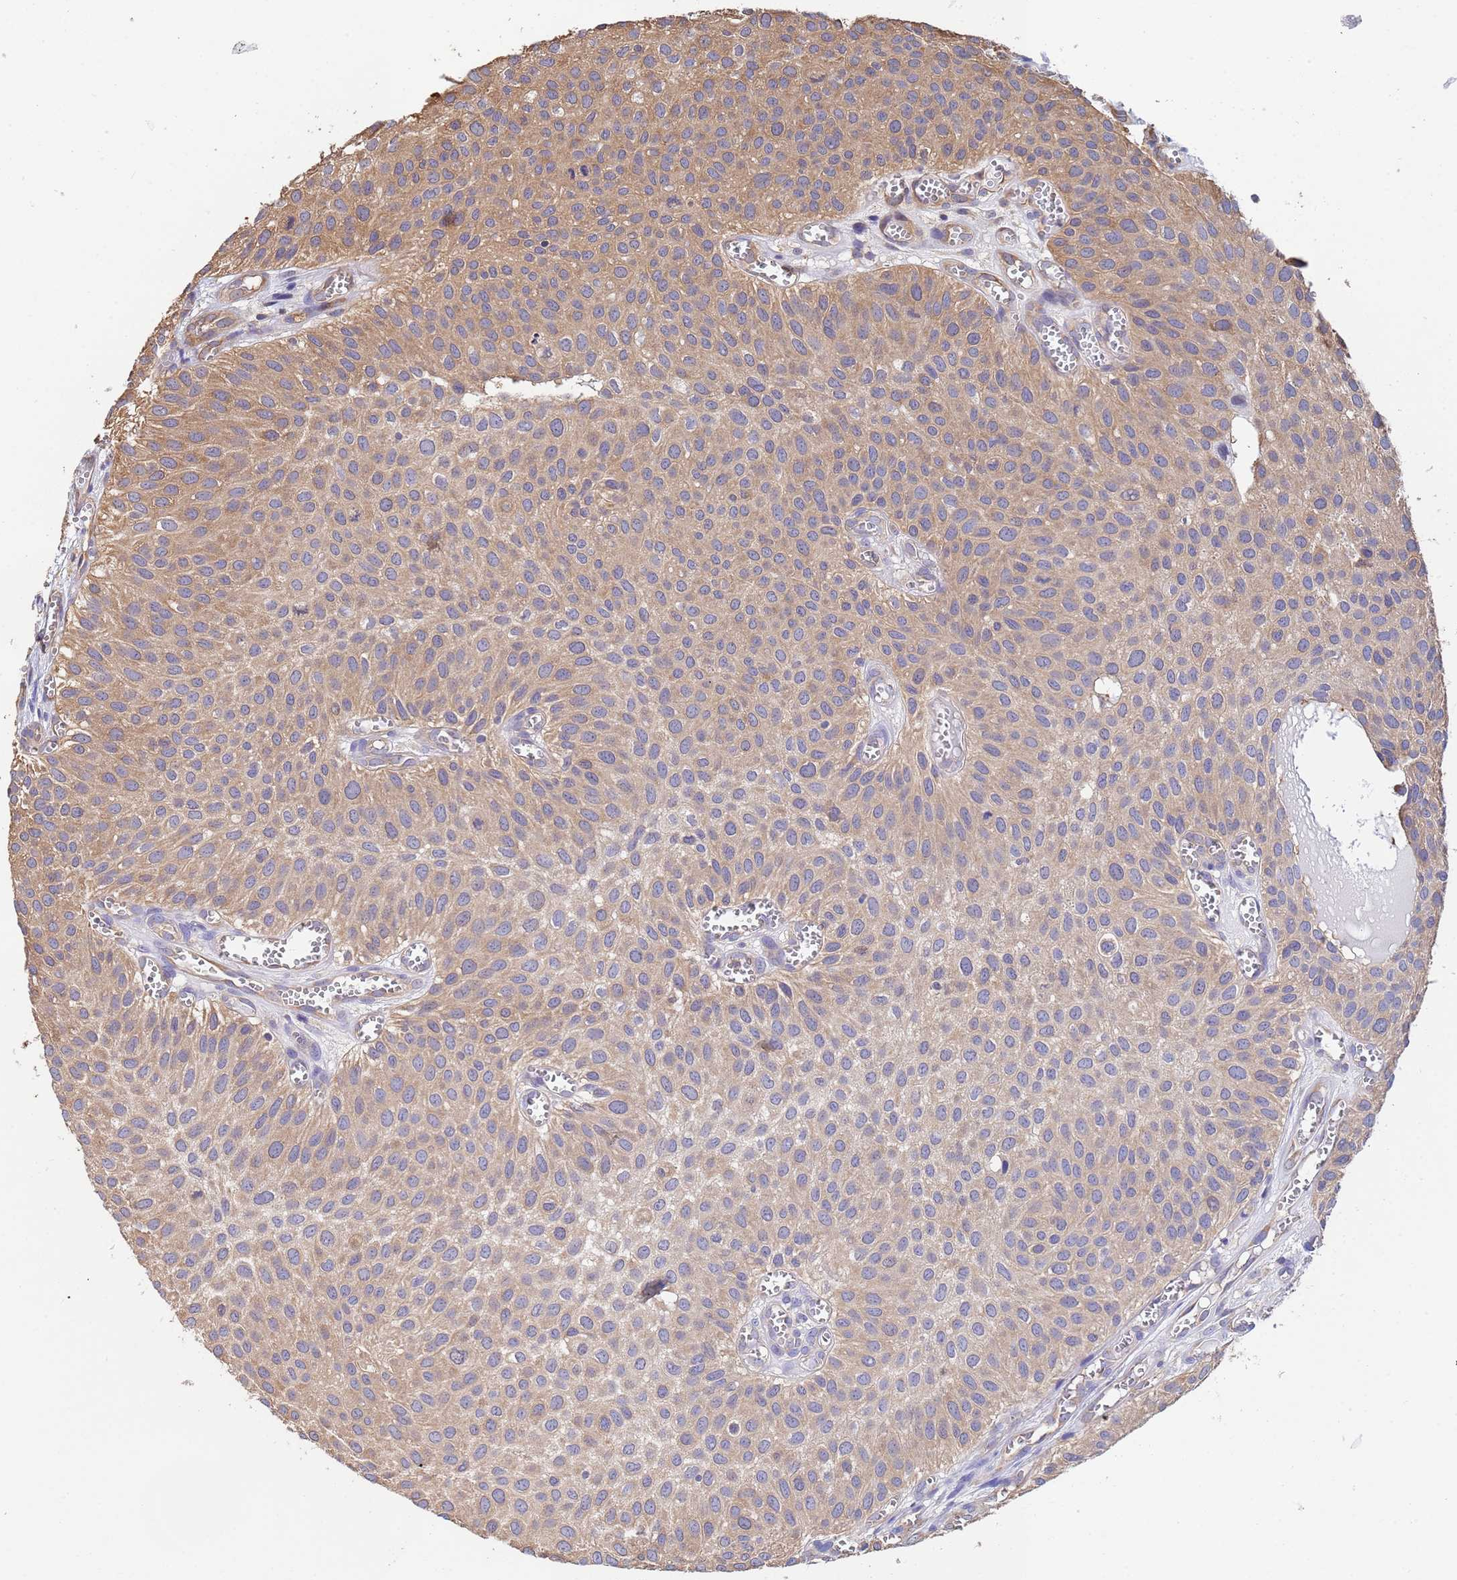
{"staining": {"intensity": "moderate", "quantity": ">75%", "location": "cytoplasmic/membranous"}, "tissue": "urothelial cancer", "cell_type": "Tumor cells", "image_type": "cancer", "snomed": [{"axis": "morphology", "description": "Urothelial carcinoma, Low grade"}, {"axis": "topography", "description": "Urinary bladder"}], "caption": "This micrograph reveals immunohistochemistry staining of human urothelial carcinoma (low-grade), with medium moderate cytoplasmic/membranous expression in approximately >75% of tumor cells.", "gene": "FAM25A", "patient": {"sex": "male", "age": 88}}